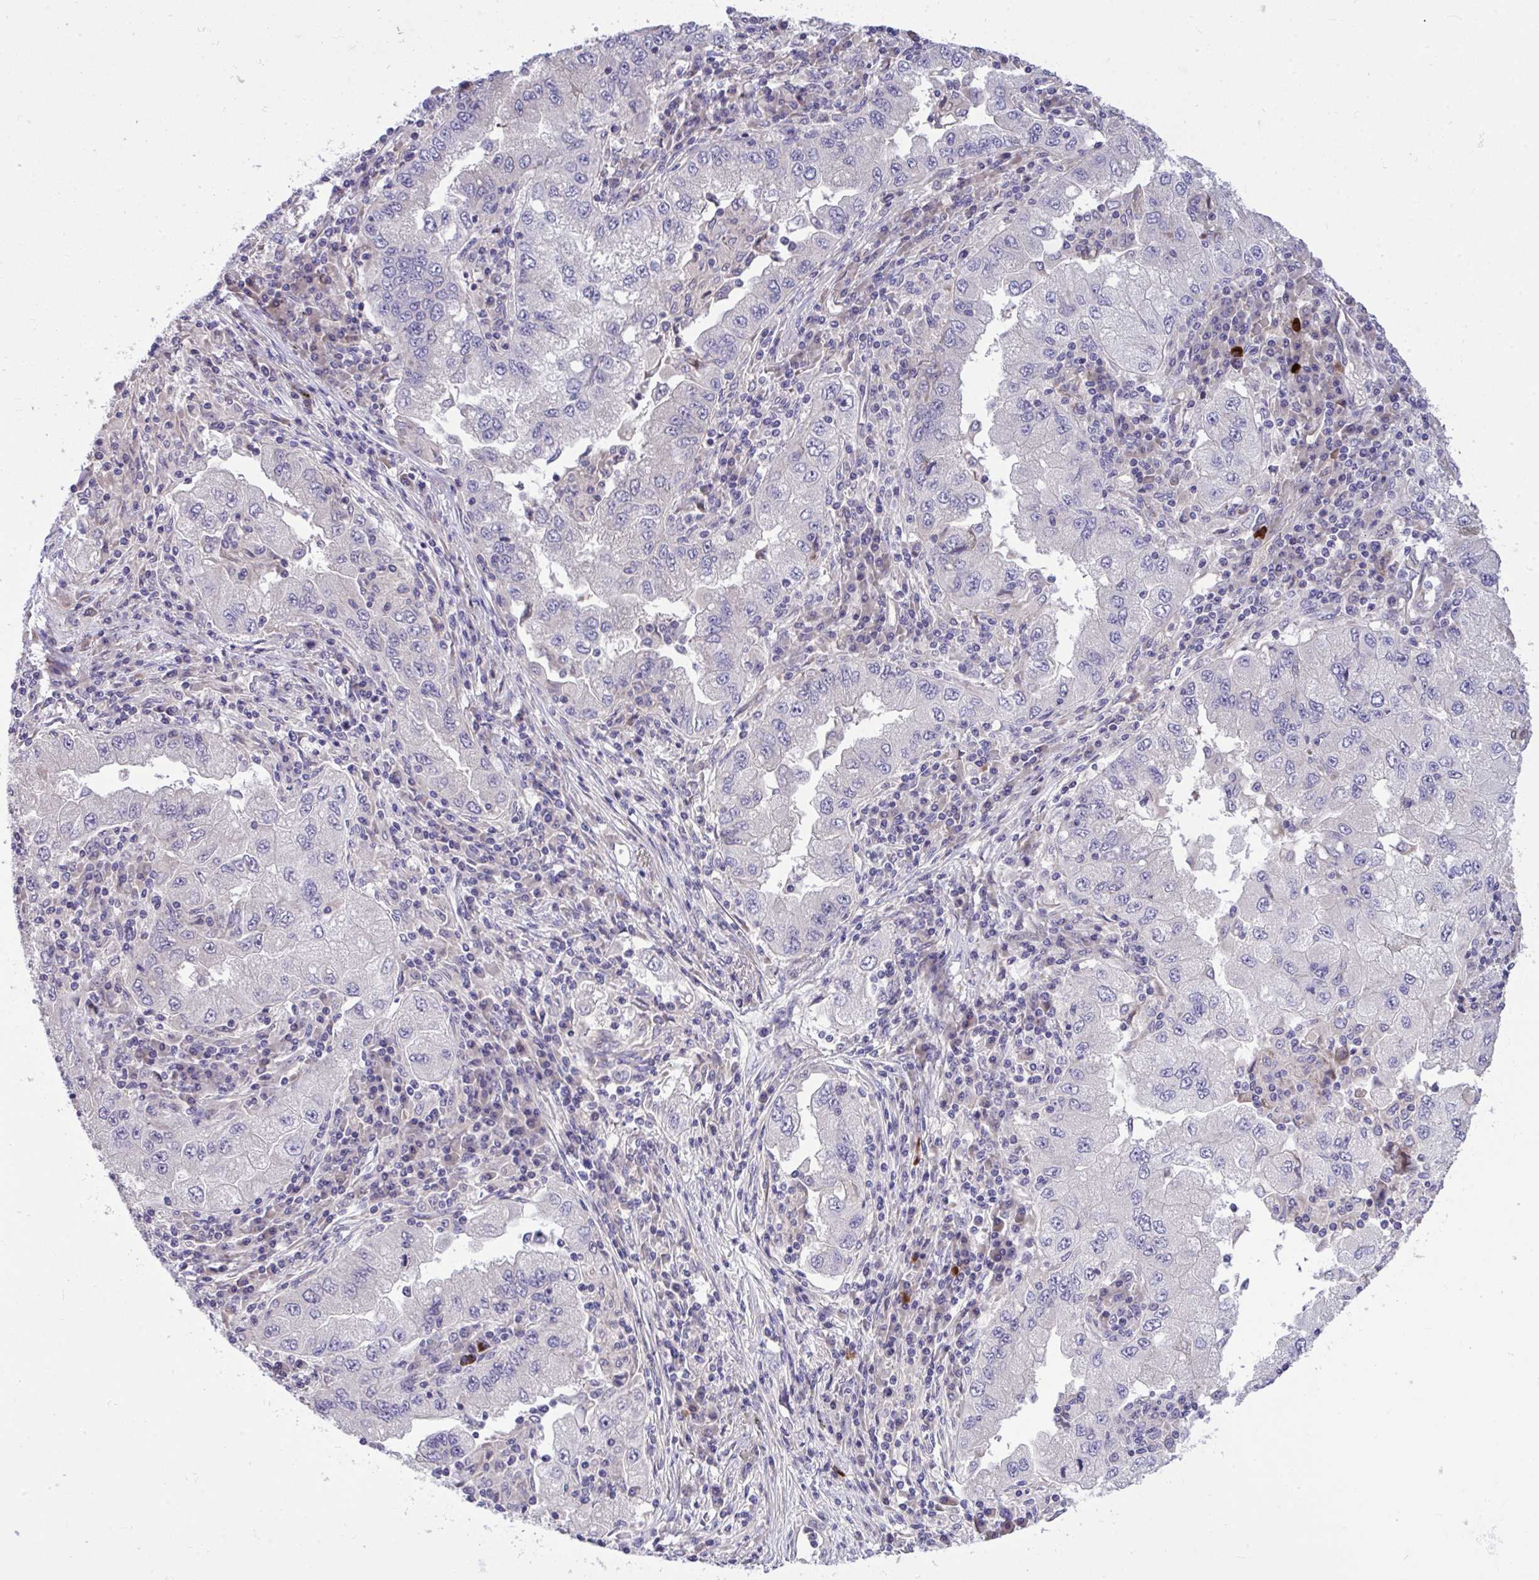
{"staining": {"intensity": "negative", "quantity": "none", "location": "none"}, "tissue": "lung cancer", "cell_type": "Tumor cells", "image_type": "cancer", "snomed": [{"axis": "morphology", "description": "Adenocarcinoma, NOS"}, {"axis": "morphology", "description": "Adenocarcinoma primary or metastatic"}, {"axis": "topography", "description": "Lung"}], "caption": "Tumor cells are negative for protein expression in human adenocarcinoma primary or metastatic (lung).", "gene": "HMBOX1", "patient": {"sex": "male", "age": 74}}